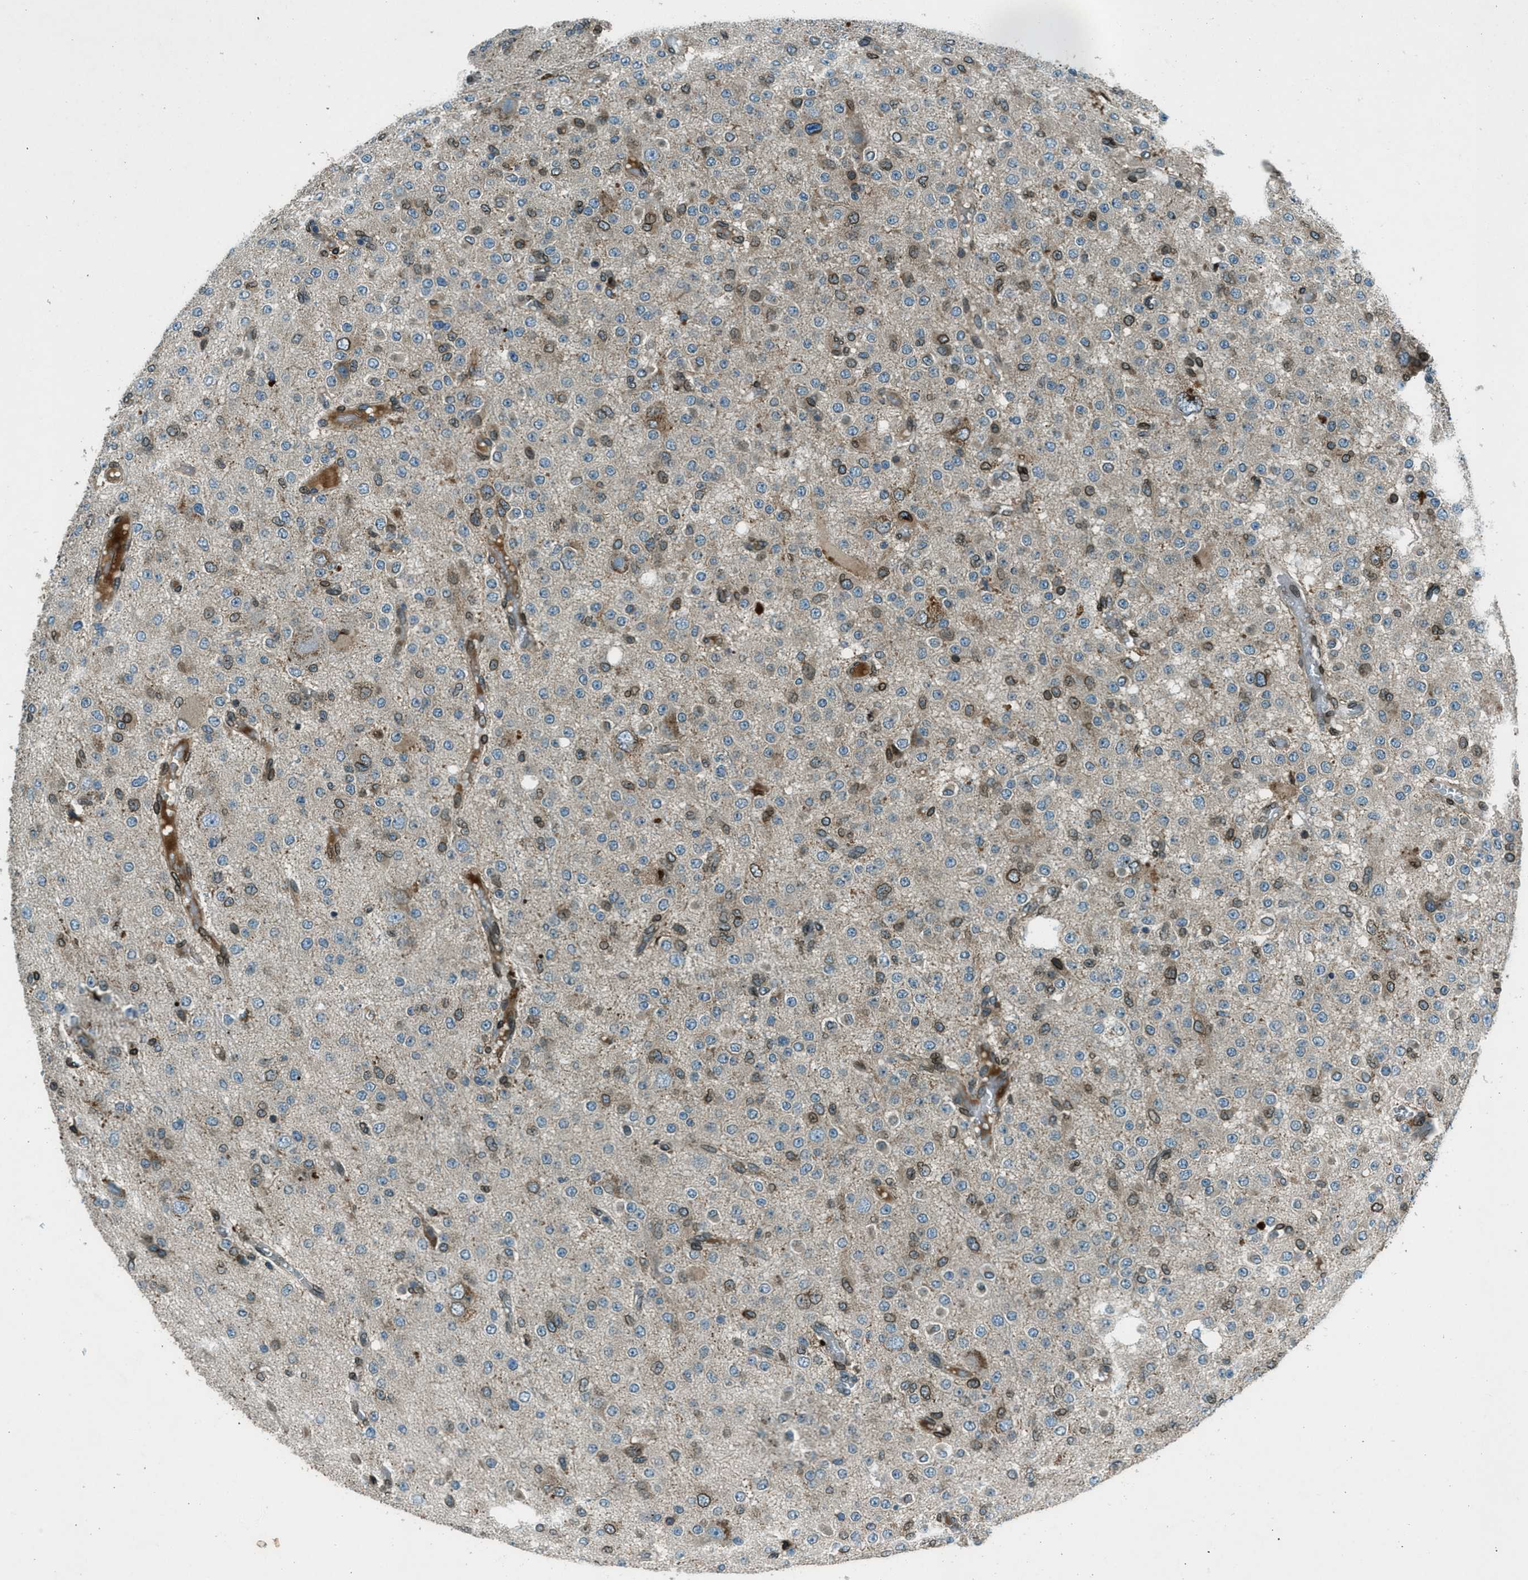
{"staining": {"intensity": "moderate", "quantity": "25%-75%", "location": "cytoplasmic/membranous,nuclear"}, "tissue": "glioma", "cell_type": "Tumor cells", "image_type": "cancer", "snomed": [{"axis": "morphology", "description": "Glioma, malignant, Low grade"}, {"axis": "topography", "description": "Brain"}], "caption": "Immunohistochemical staining of glioma reveals medium levels of moderate cytoplasmic/membranous and nuclear expression in approximately 25%-75% of tumor cells.", "gene": "LEMD2", "patient": {"sex": "male", "age": 38}}